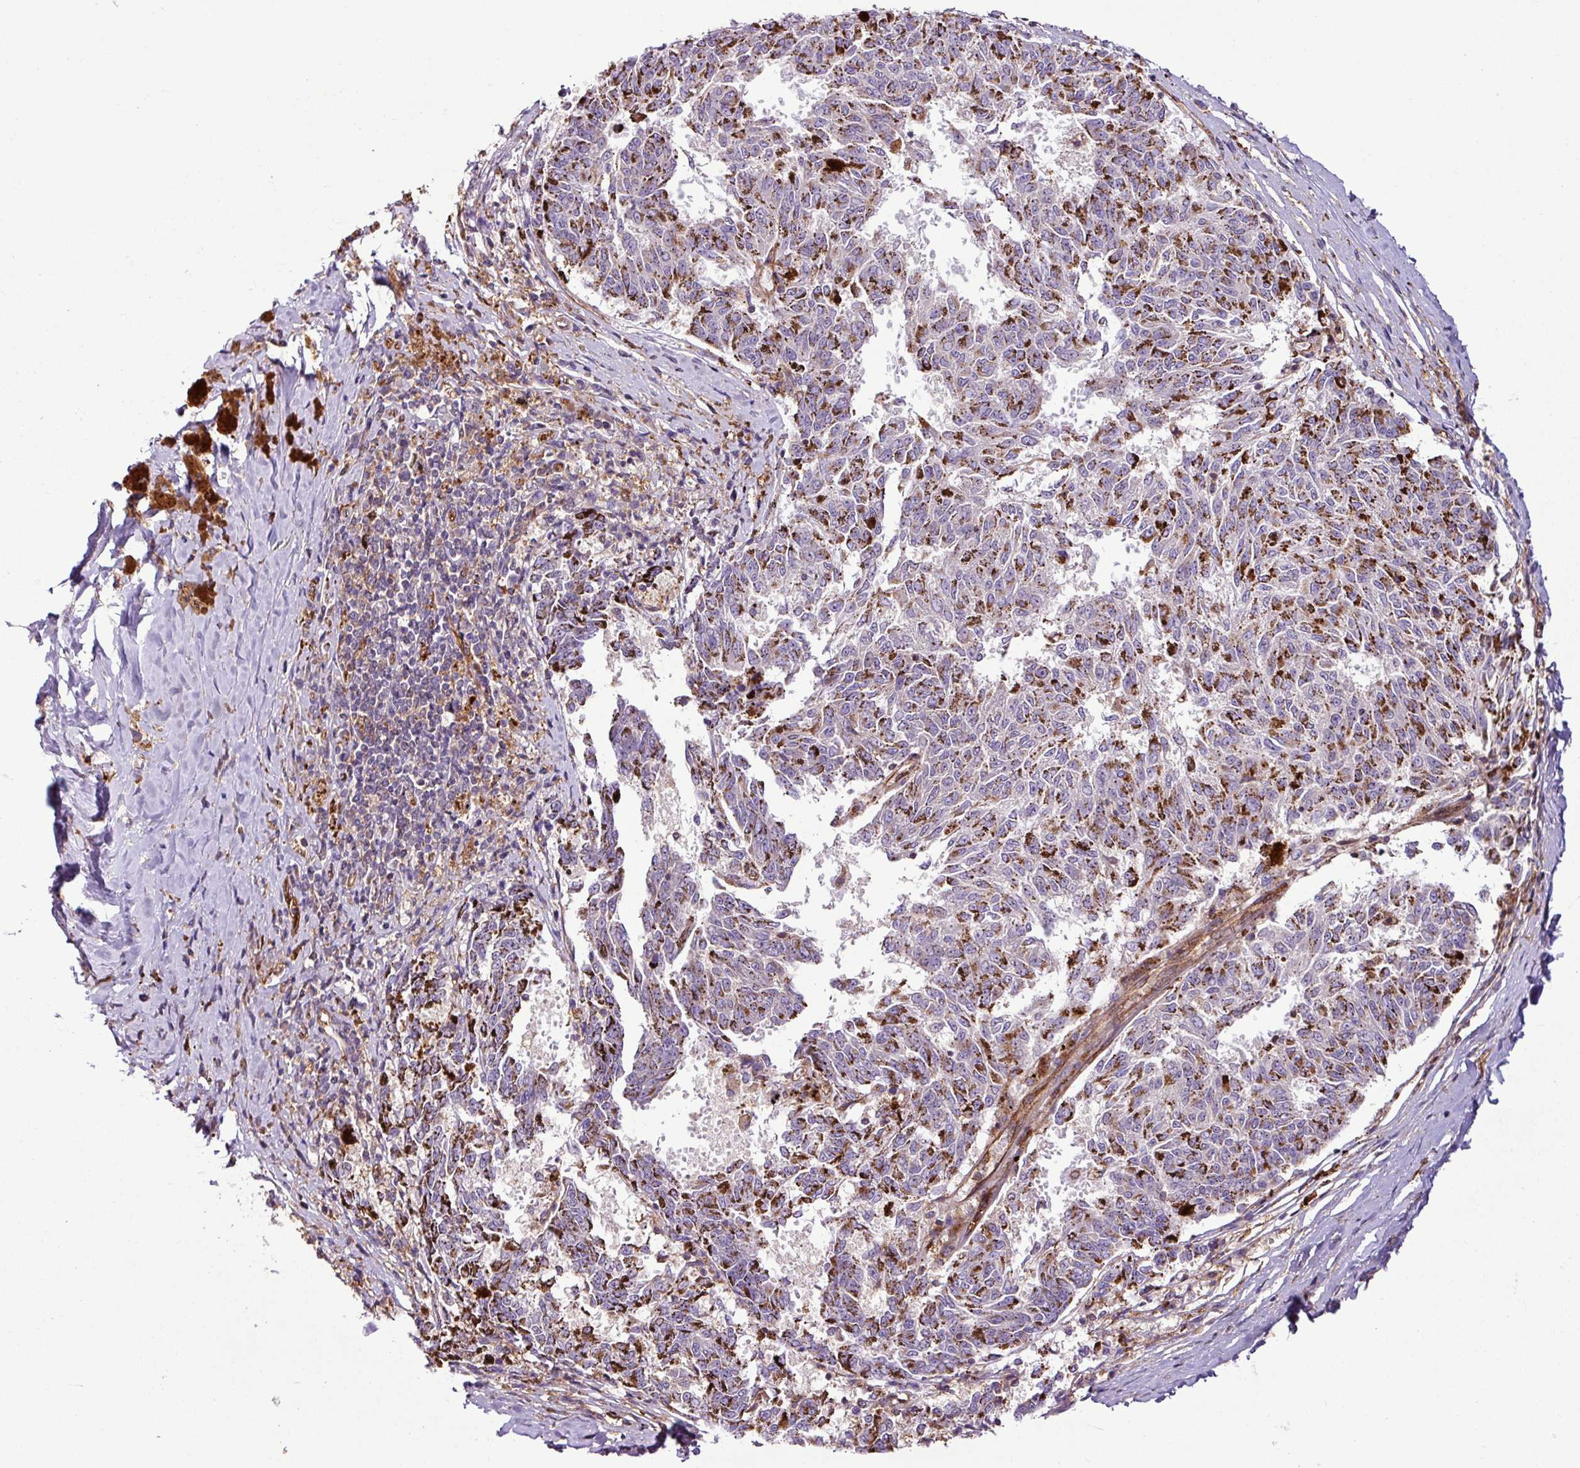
{"staining": {"intensity": "negative", "quantity": "none", "location": "none"}, "tissue": "melanoma", "cell_type": "Tumor cells", "image_type": "cancer", "snomed": [{"axis": "morphology", "description": "Malignant melanoma, NOS"}, {"axis": "topography", "description": "Skin"}], "caption": "Photomicrograph shows no protein positivity in tumor cells of melanoma tissue.", "gene": "ZNF106", "patient": {"sex": "female", "age": 72}}